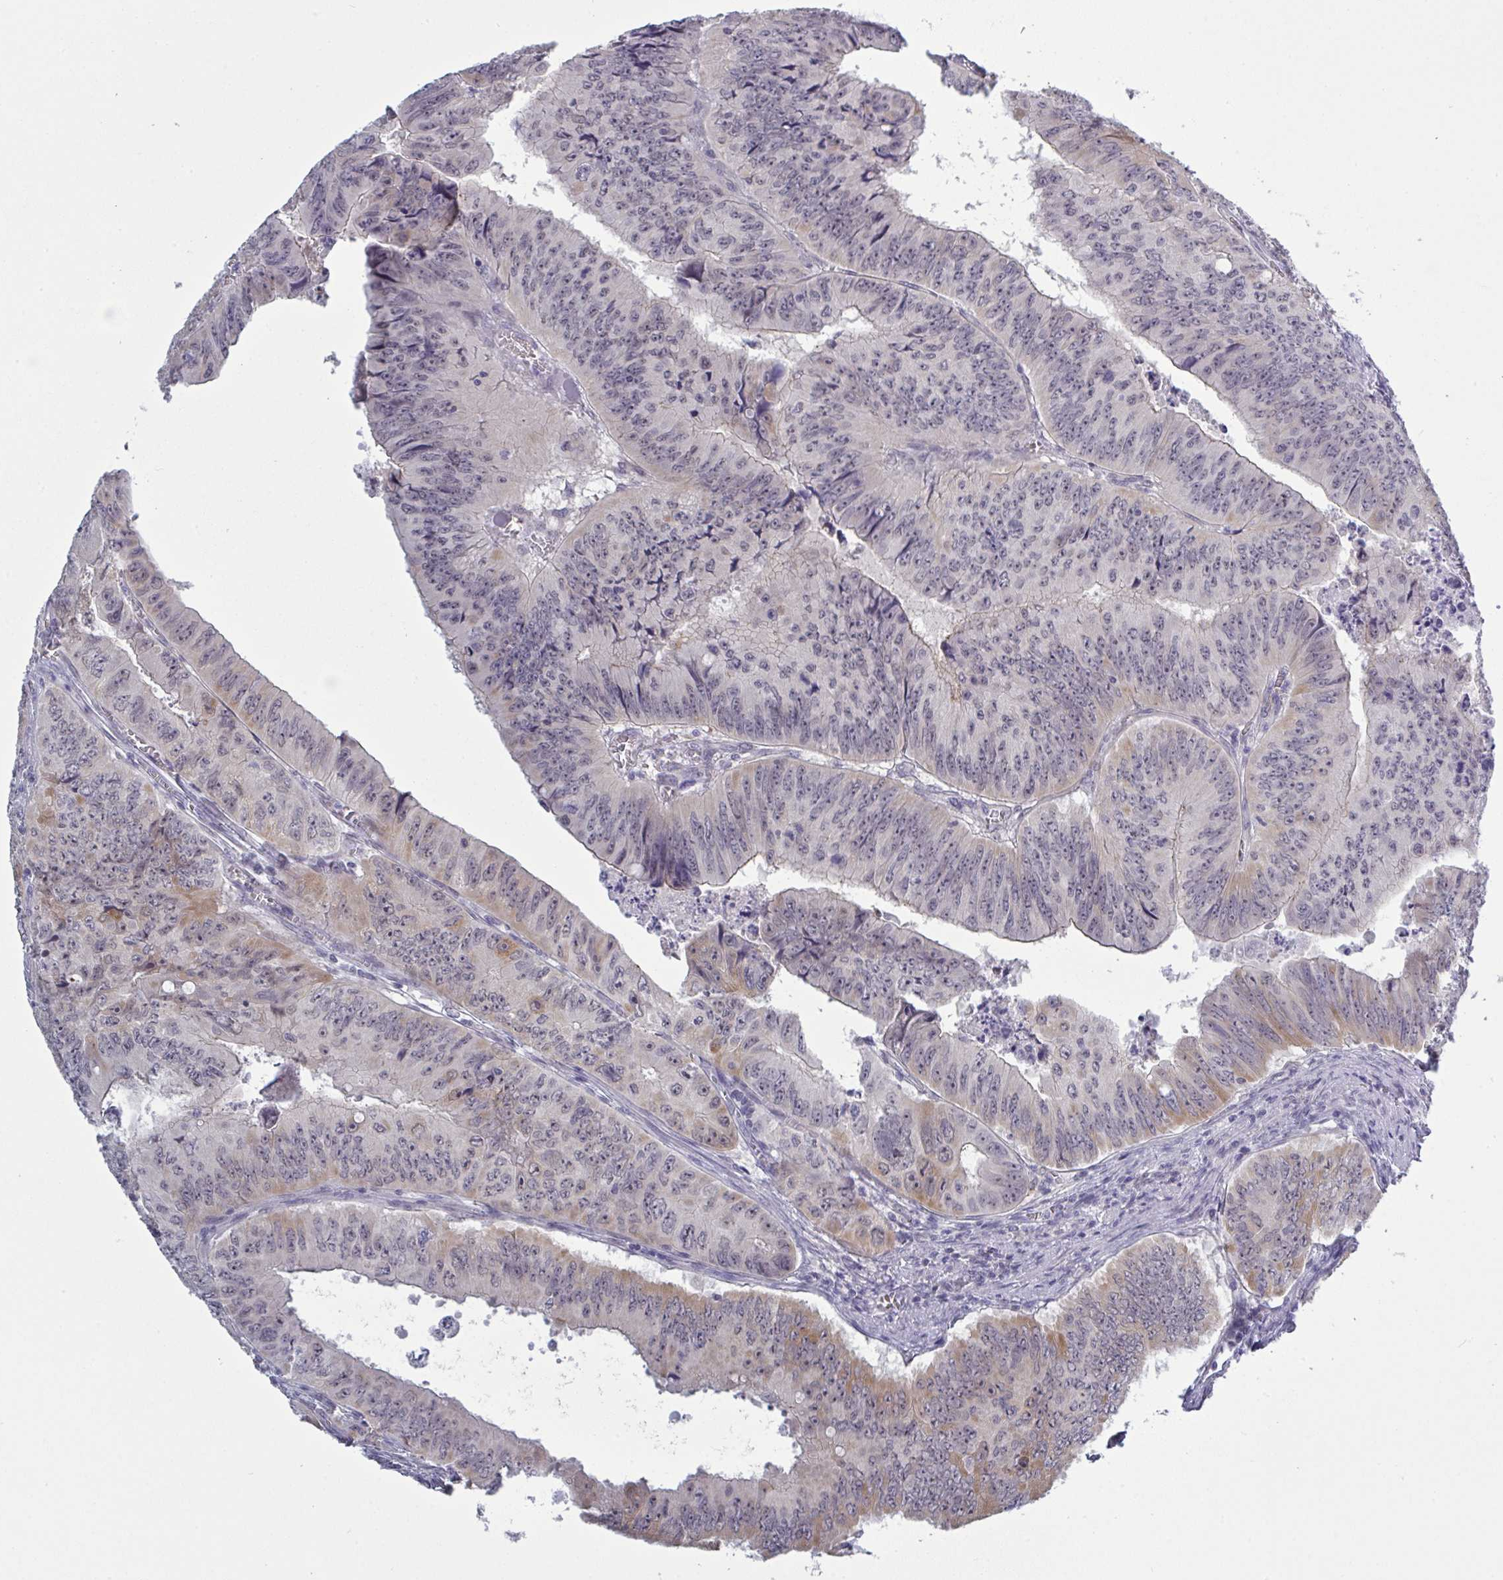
{"staining": {"intensity": "moderate", "quantity": "<25%", "location": "cytoplasmic/membranous"}, "tissue": "colorectal cancer", "cell_type": "Tumor cells", "image_type": "cancer", "snomed": [{"axis": "morphology", "description": "Adenocarcinoma, NOS"}, {"axis": "topography", "description": "Colon"}], "caption": "The immunohistochemical stain shows moderate cytoplasmic/membranous staining in tumor cells of colorectal cancer tissue.", "gene": "ZNF784", "patient": {"sex": "female", "age": 84}}